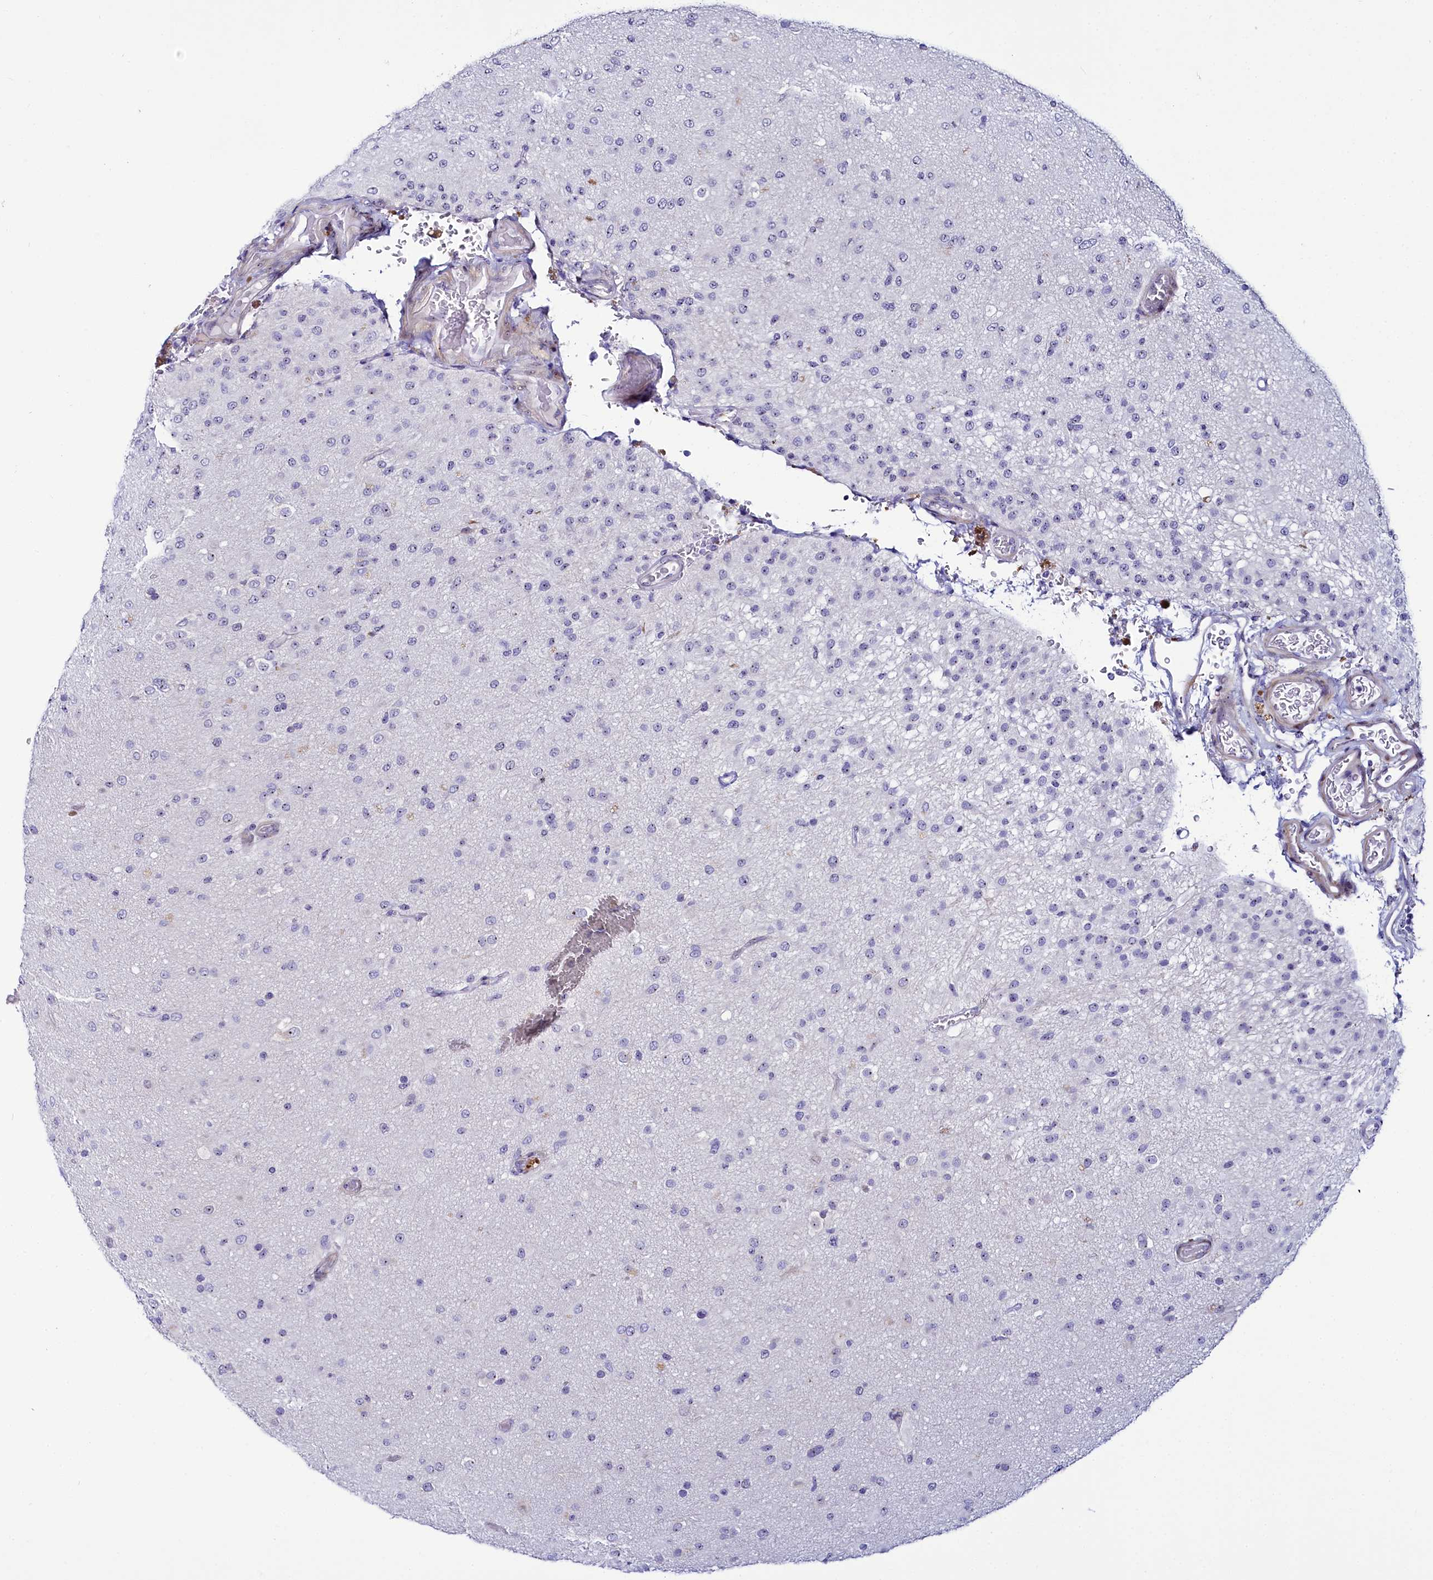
{"staining": {"intensity": "negative", "quantity": "none", "location": "none"}, "tissue": "glioma", "cell_type": "Tumor cells", "image_type": "cancer", "snomed": [{"axis": "morphology", "description": "Glioma, malignant, Low grade"}, {"axis": "topography", "description": "Brain"}], "caption": "The IHC image has no significant positivity in tumor cells of glioma tissue.", "gene": "TCOF1", "patient": {"sex": "male", "age": 65}}